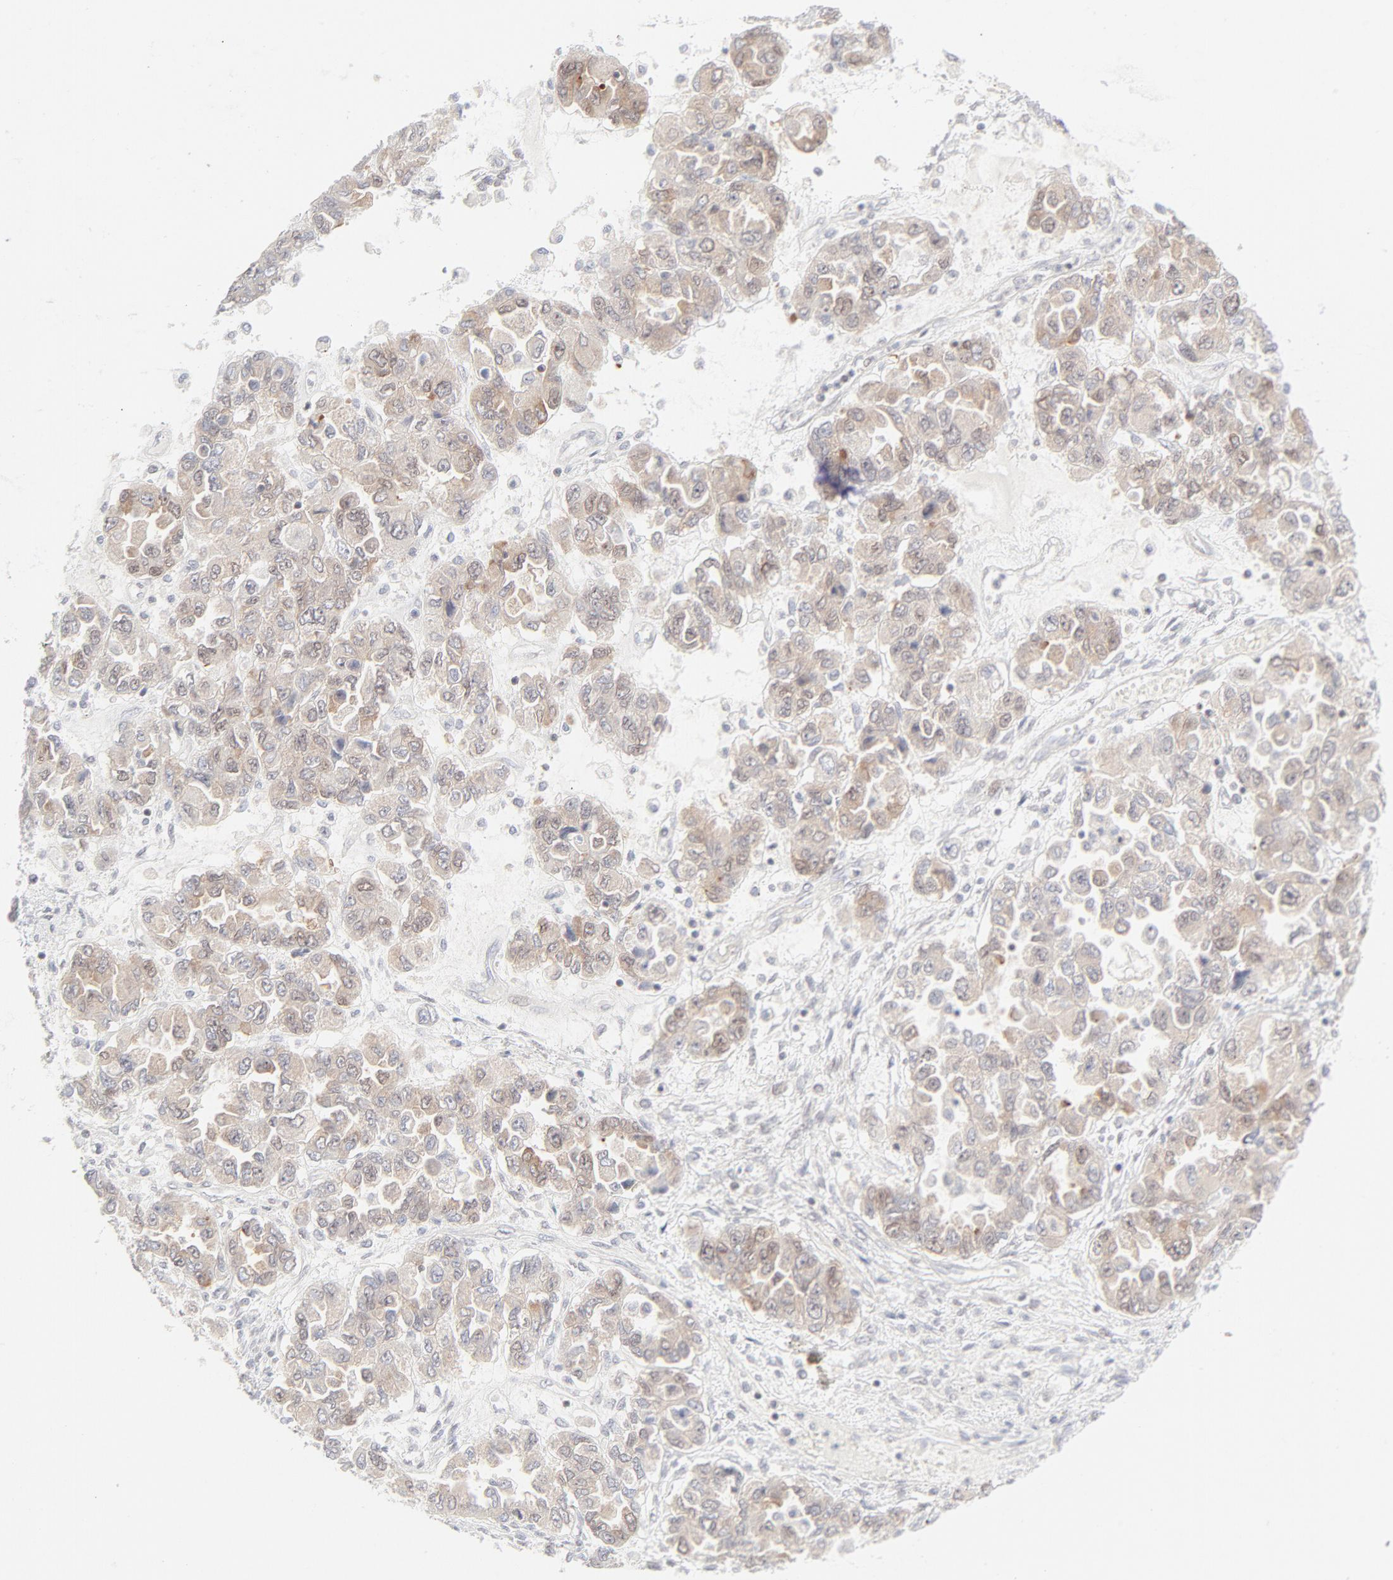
{"staining": {"intensity": "moderate", "quantity": ">75%", "location": "cytoplasmic/membranous"}, "tissue": "ovarian cancer", "cell_type": "Tumor cells", "image_type": "cancer", "snomed": [{"axis": "morphology", "description": "Cystadenocarcinoma, serous, NOS"}, {"axis": "topography", "description": "Ovary"}], "caption": "Immunohistochemistry (DAB (3,3'-diaminobenzidine)) staining of ovarian serous cystadenocarcinoma demonstrates moderate cytoplasmic/membranous protein expression in approximately >75% of tumor cells. Ihc stains the protein of interest in brown and the nuclei are stained blue.", "gene": "PRKCB", "patient": {"sex": "female", "age": 84}}